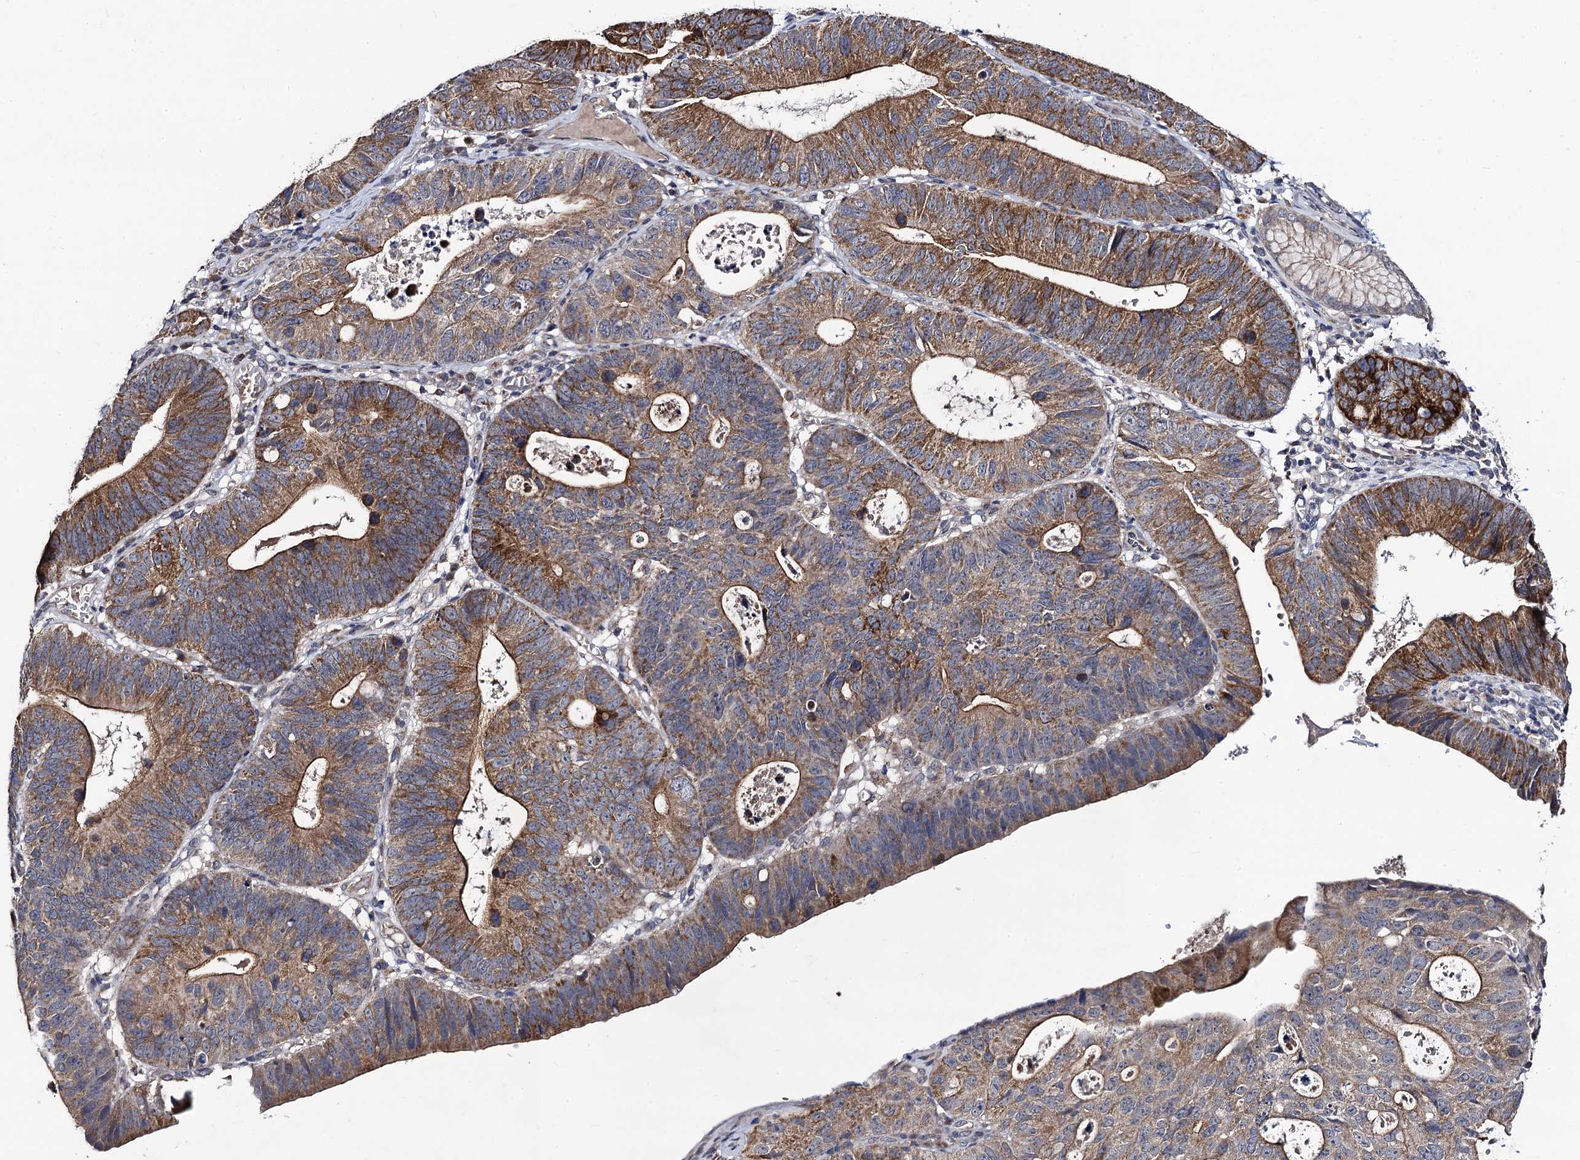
{"staining": {"intensity": "moderate", "quantity": ">75%", "location": "cytoplasmic/membranous"}, "tissue": "stomach cancer", "cell_type": "Tumor cells", "image_type": "cancer", "snomed": [{"axis": "morphology", "description": "Adenocarcinoma, NOS"}, {"axis": "topography", "description": "Stomach"}], "caption": "A brown stain shows moderate cytoplasmic/membranous staining of a protein in human stomach cancer (adenocarcinoma) tumor cells.", "gene": "VPS37D", "patient": {"sex": "male", "age": 59}}